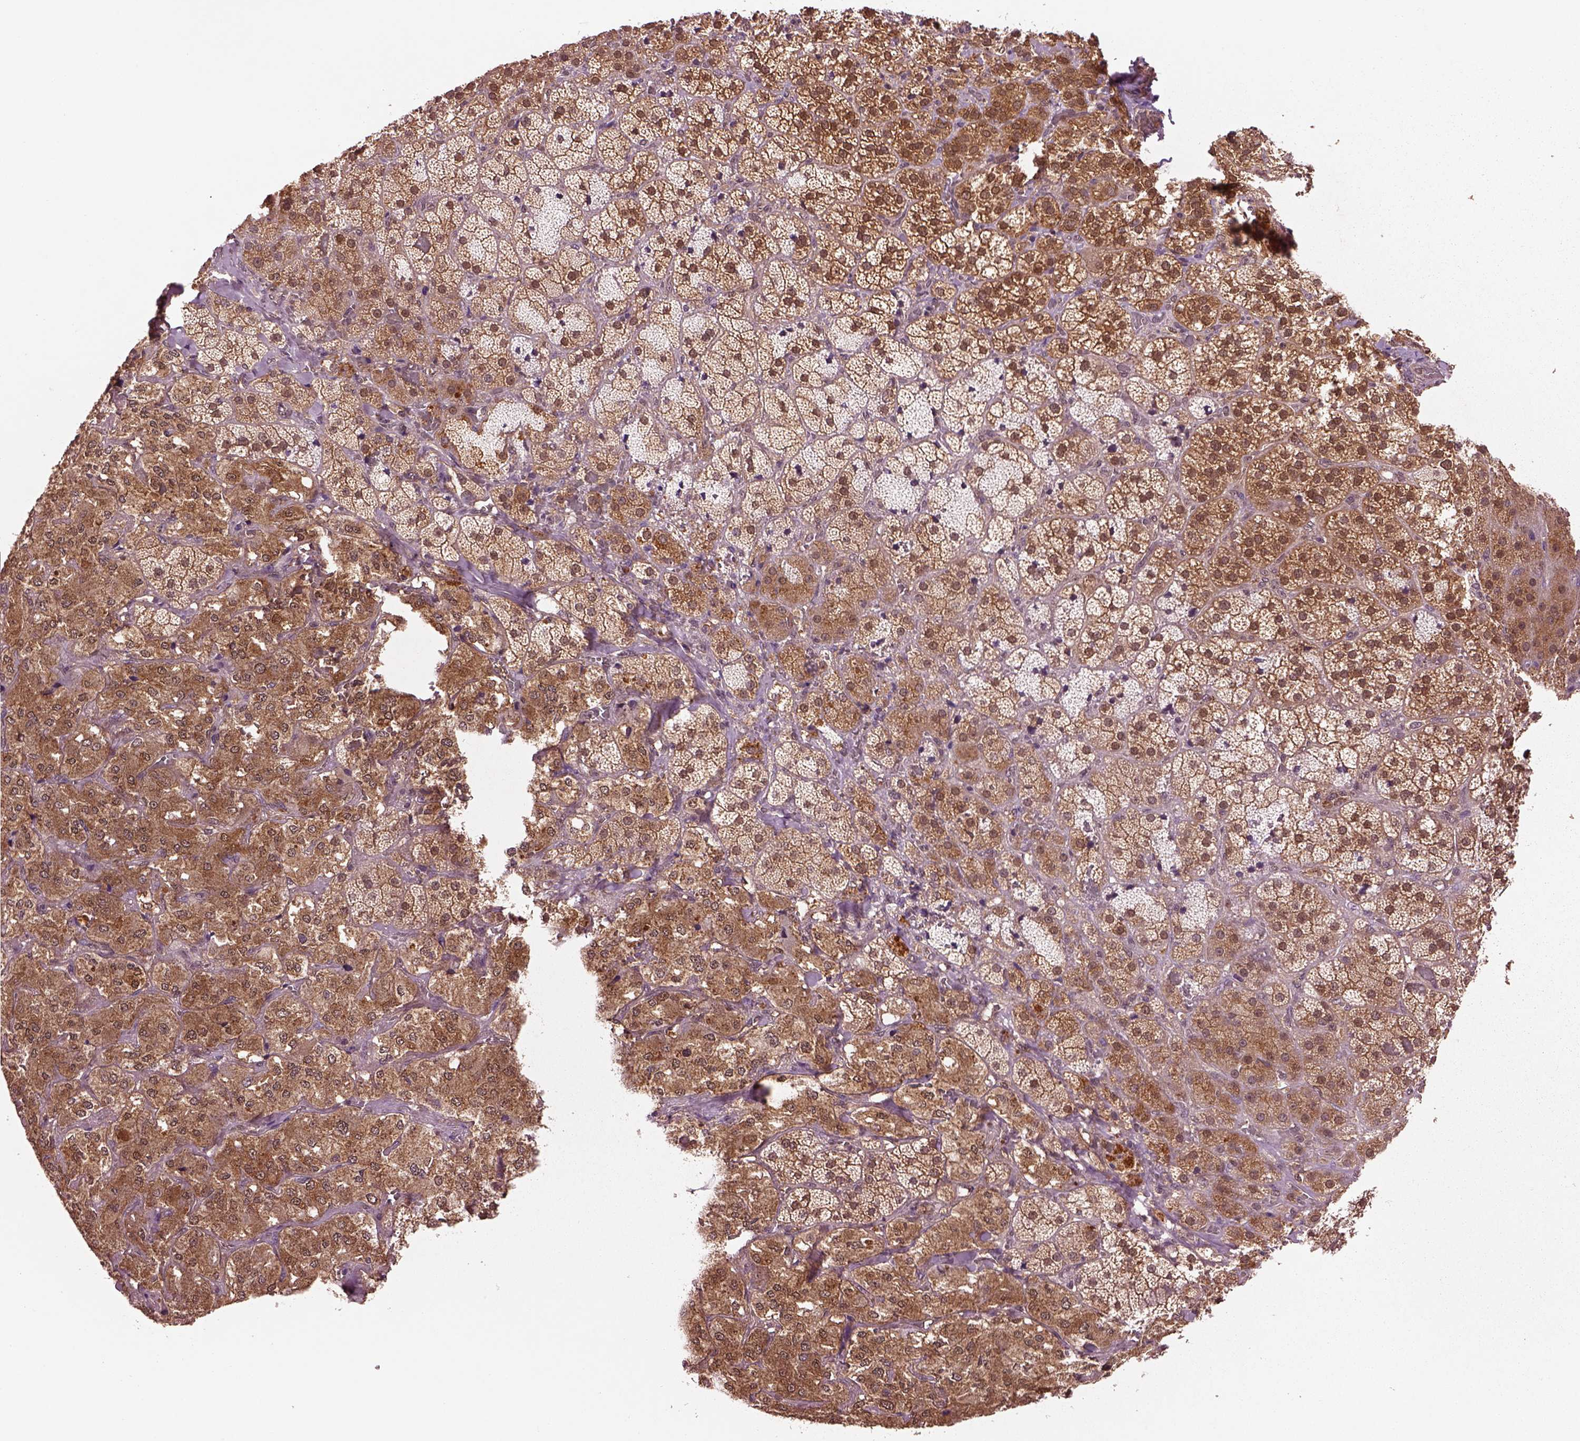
{"staining": {"intensity": "strong", "quantity": ">75%", "location": "cytoplasmic/membranous,nuclear"}, "tissue": "adrenal gland", "cell_type": "Glandular cells", "image_type": "normal", "snomed": [{"axis": "morphology", "description": "Normal tissue, NOS"}, {"axis": "topography", "description": "Adrenal gland"}], "caption": "A high-resolution micrograph shows IHC staining of unremarkable adrenal gland, which demonstrates strong cytoplasmic/membranous,nuclear positivity in approximately >75% of glandular cells. (brown staining indicates protein expression, while blue staining denotes nuclei).", "gene": "MDP1", "patient": {"sex": "male", "age": 57}}